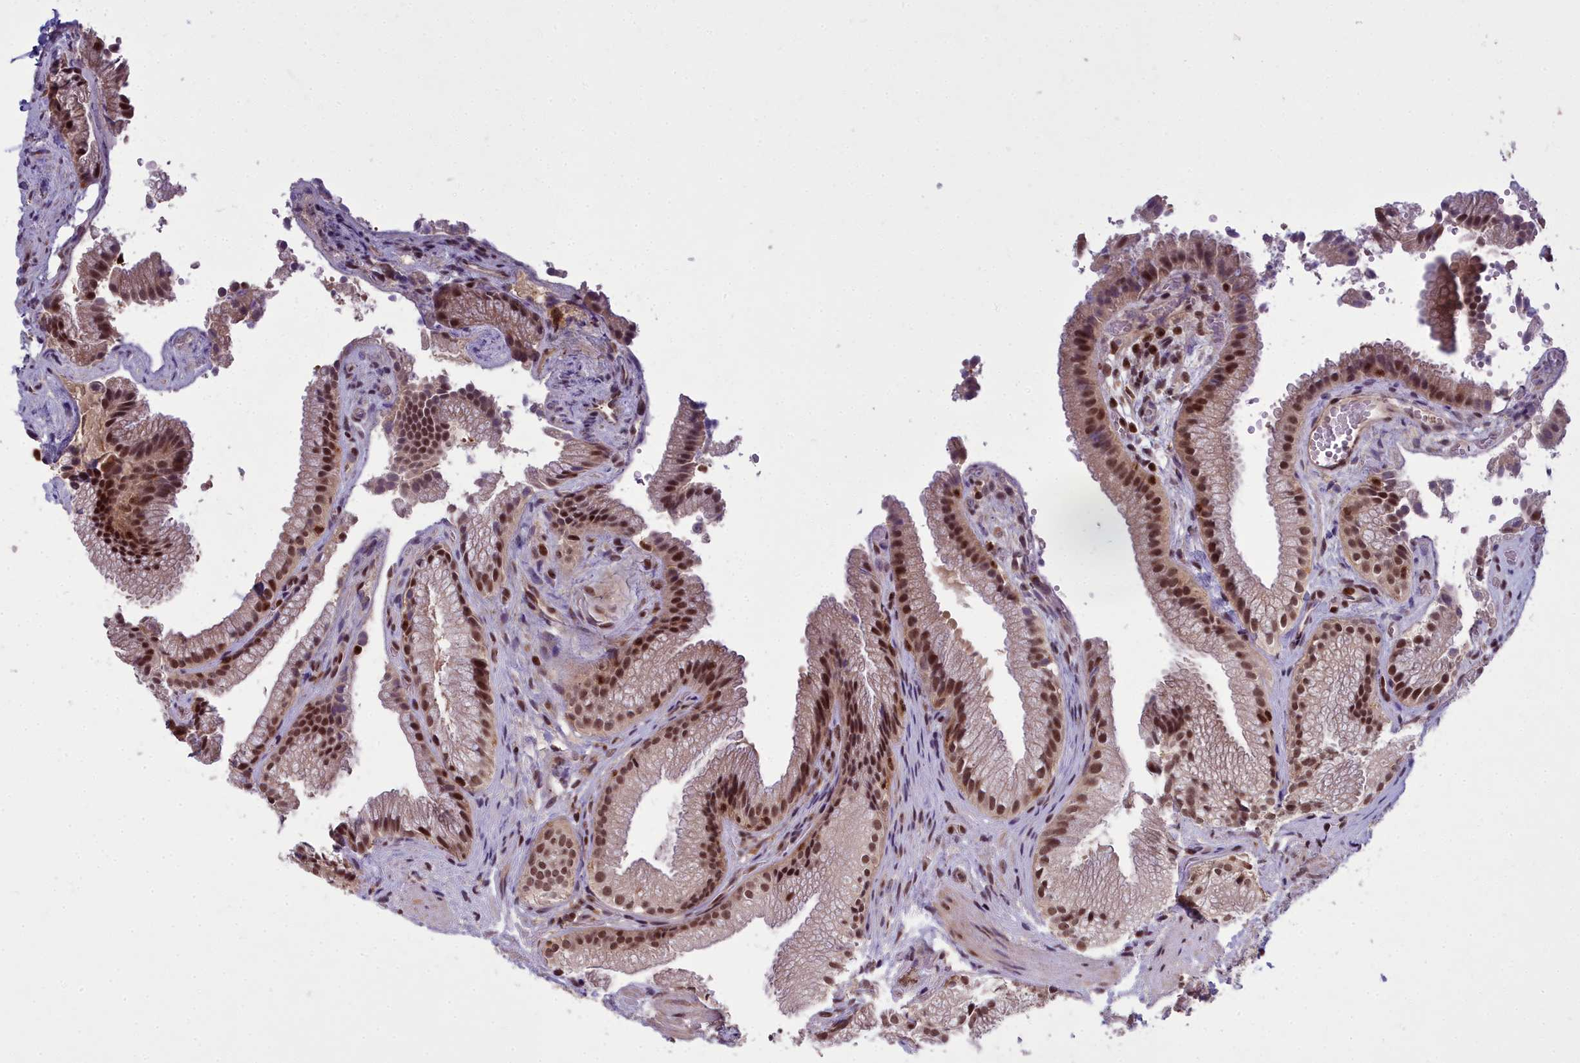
{"staining": {"intensity": "strong", "quantity": ">75%", "location": "nuclear"}, "tissue": "gallbladder", "cell_type": "Glandular cells", "image_type": "normal", "snomed": [{"axis": "morphology", "description": "Normal tissue, NOS"}, {"axis": "morphology", "description": "Inflammation, NOS"}, {"axis": "topography", "description": "Gallbladder"}], "caption": "A high-resolution image shows immunohistochemistry staining of unremarkable gallbladder, which reveals strong nuclear positivity in about >75% of glandular cells. Immunohistochemistry stains the protein of interest in brown and the nuclei are stained blue.", "gene": "GMEB1", "patient": {"sex": "male", "age": 51}}